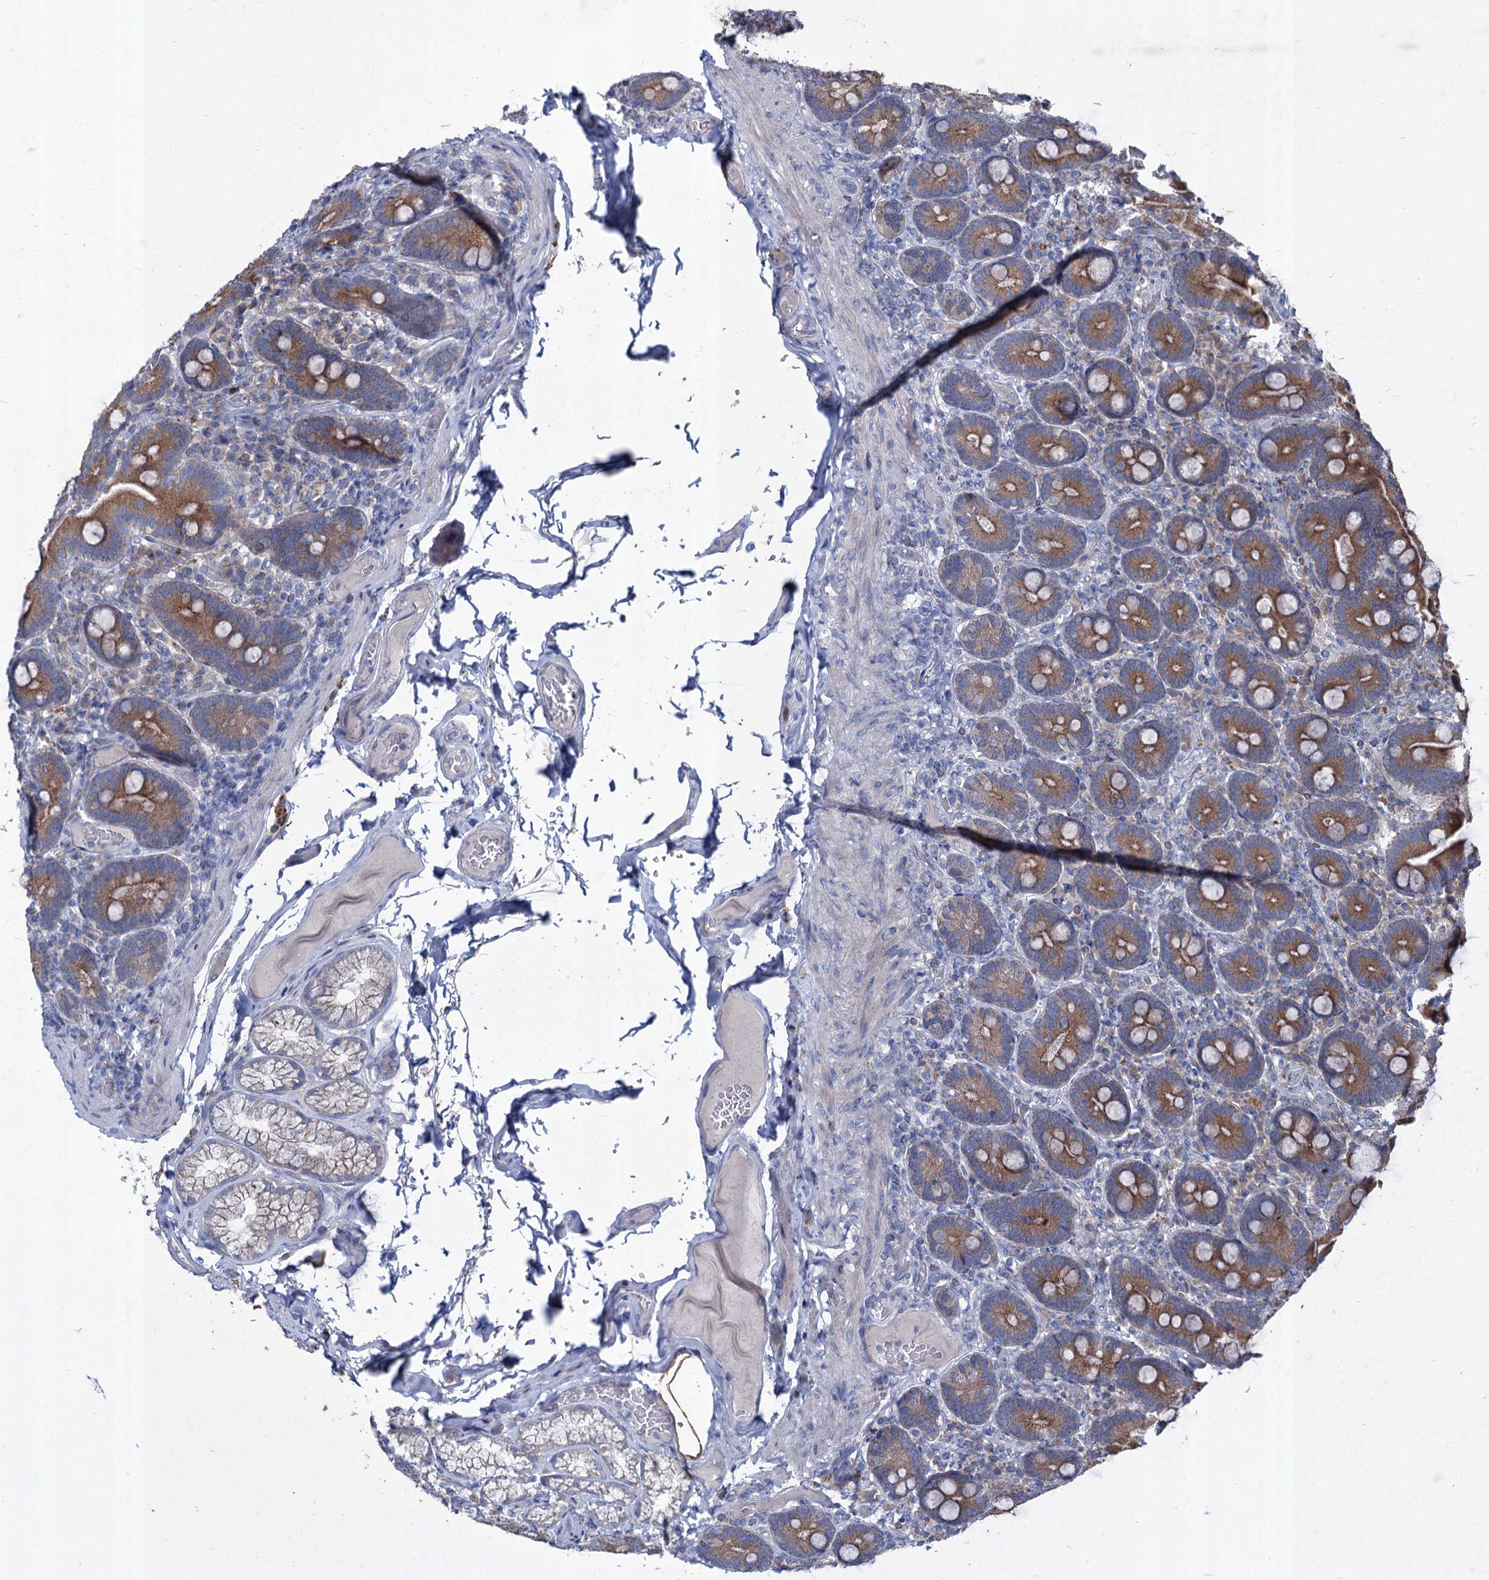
{"staining": {"intensity": "moderate", "quantity": ">75%", "location": "cytoplasmic/membranous"}, "tissue": "duodenum", "cell_type": "Glandular cells", "image_type": "normal", "snomed": [{"axis": "morphology", "description": "Normal tissue, NOS"}, {"axis": "topography", "description": "Duodenum"}], "caption": "High-power microscopy captured an immunohistochemistry (IHC) histopathology image of normal duodenum, revealing moderate cytoplasmic/membranous positivity in approximately >75% of glandular cells. The protein is shown in brown color, while the nuclei are stained blue.", "gene": "TMX2", "patient": {"sex": "female", "age": 62}}